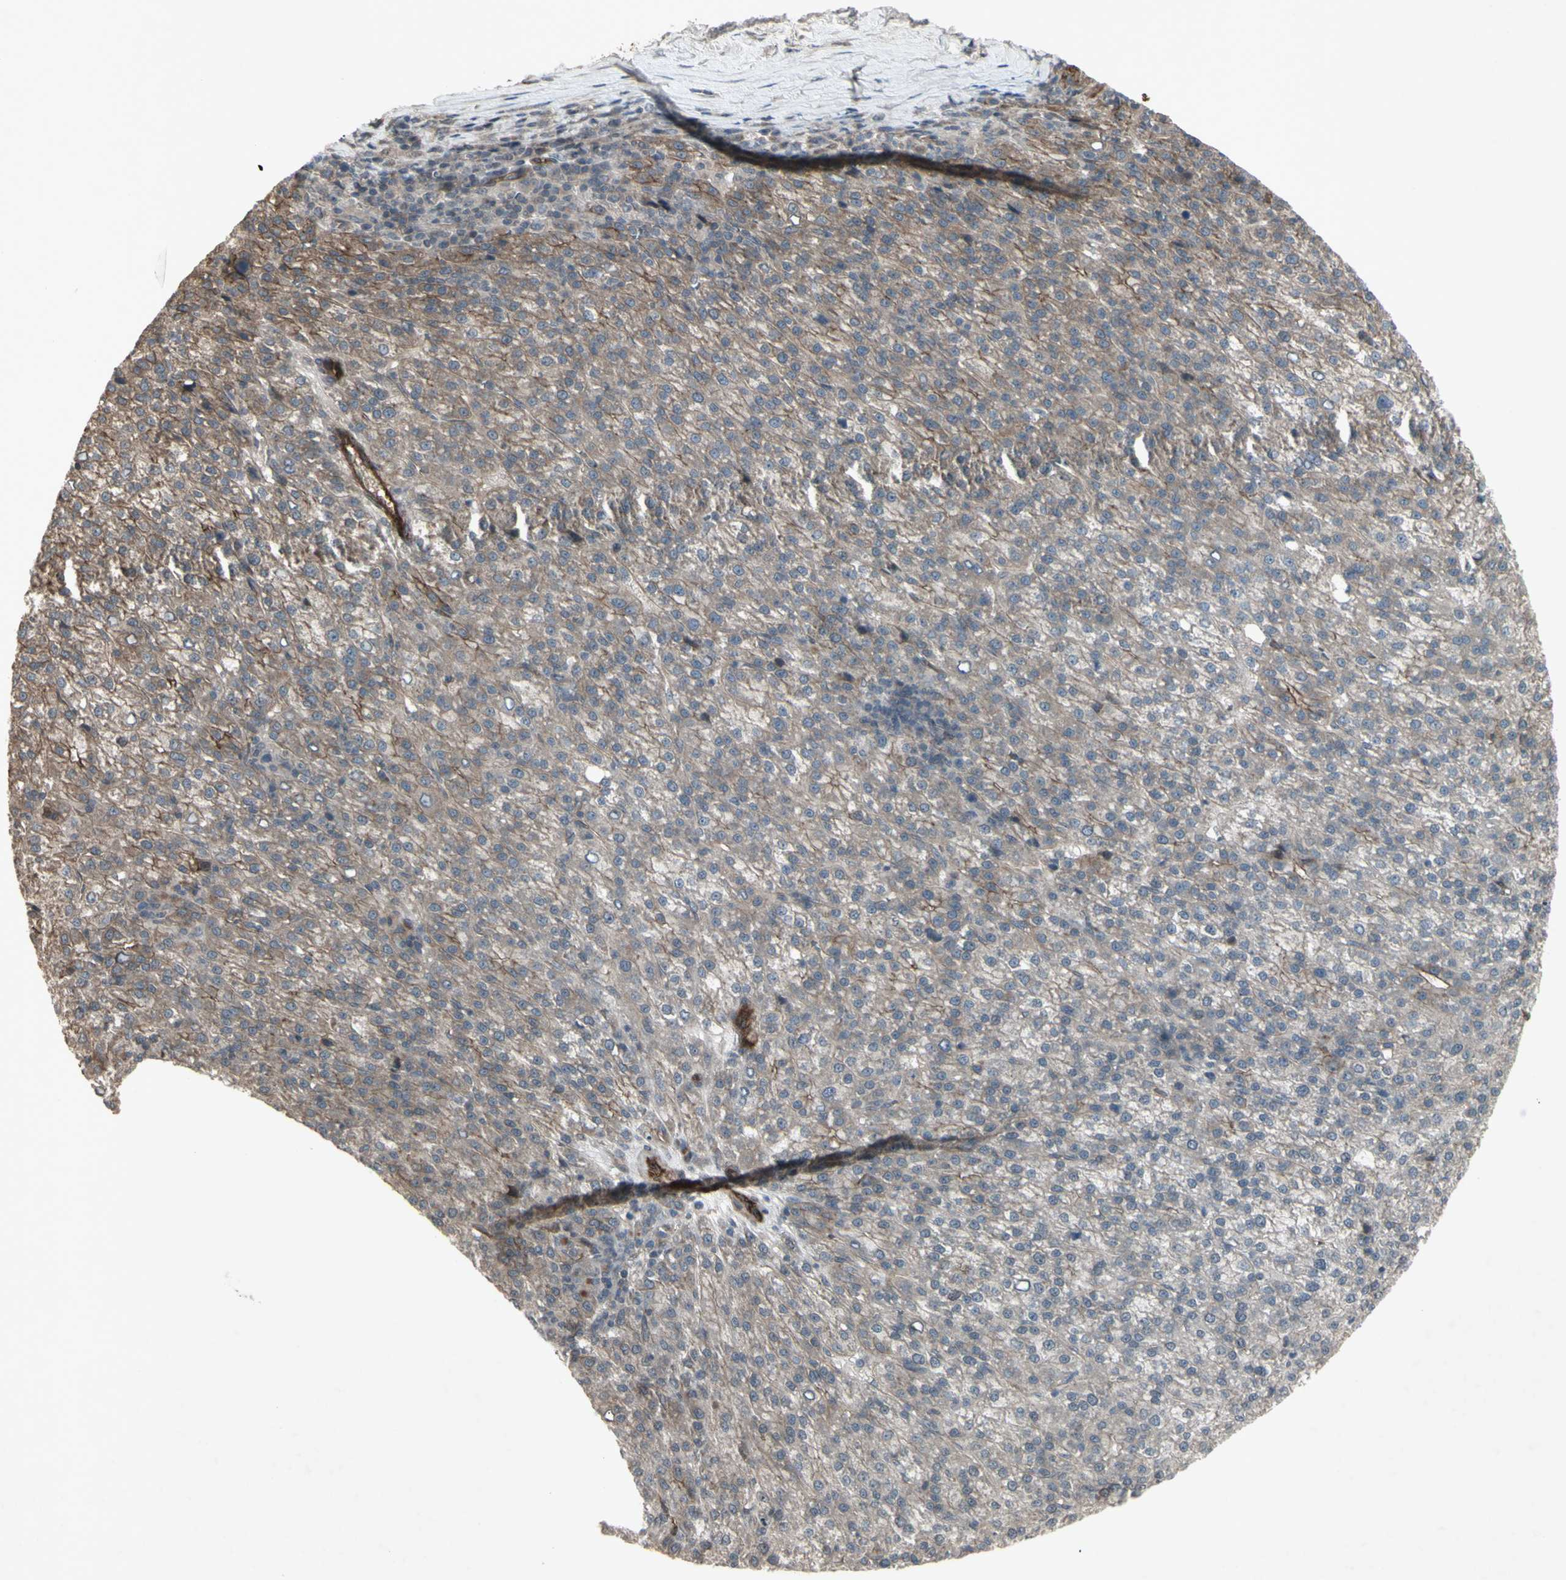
{"staining": {"intensity": "moderate", "quantity": "<25%", "location": "cytoplasmic/membranous"}, "tissue": "liver cancer", "cell_type": "Tumor cells", "image_type": "cancer", "snomed": [{"axis": "morphology", "description": "Carcinoma, Hepatocellular, NOS"}, {"axis": "topography", "description": "Liver"}], "caption": "Human liver cancer (hepatocellular carcinoma) stained with a protein marker shows moderate staining in tumor cells.", "gene": "JAG1", "patient": {"sex": "female", "age": 58}}